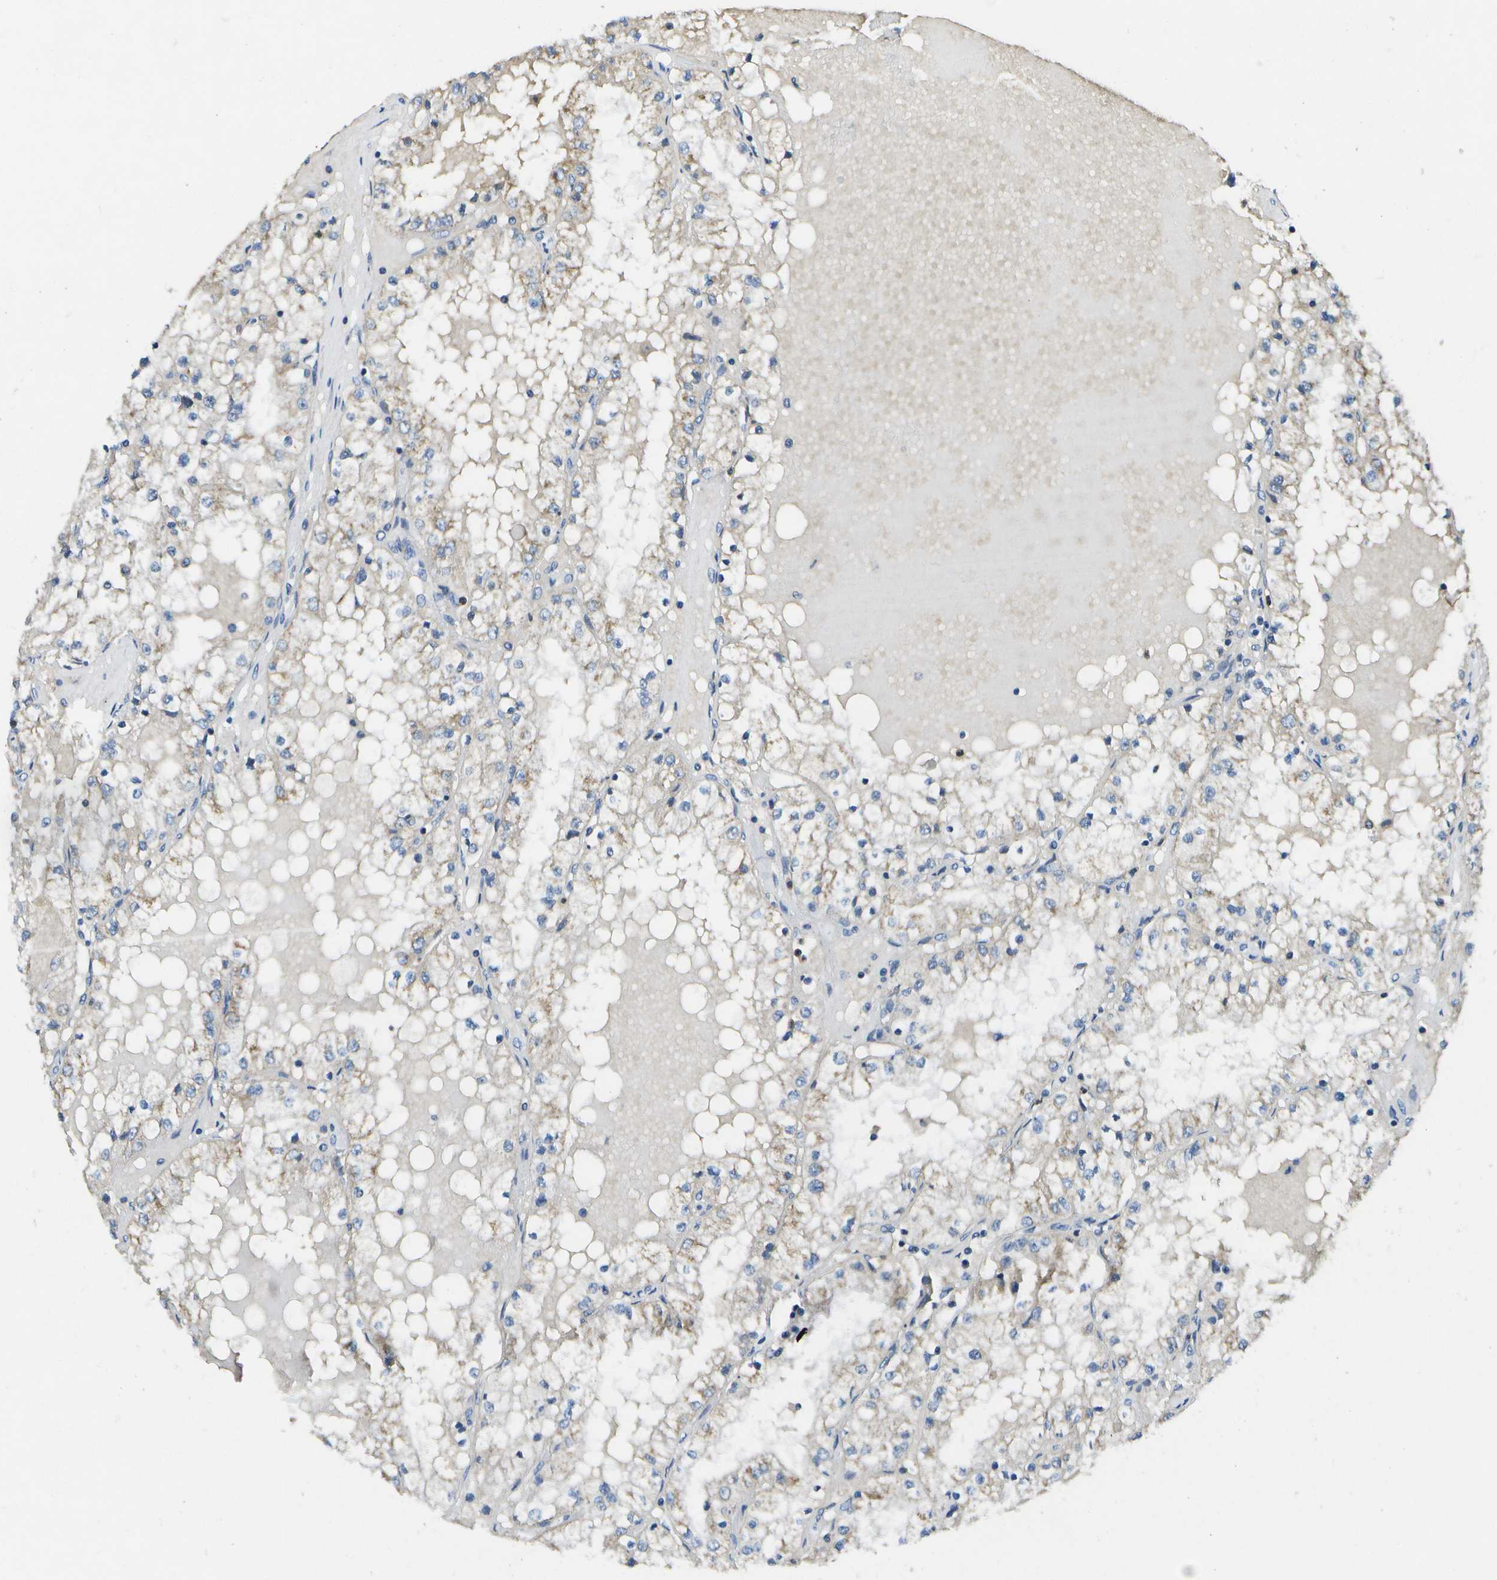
{"staining": {"intensity": "weak", "quantity": "25%-75%", "location": "cytoplasmic/membranous"}, "tissue": "renal cancer", "cell_type": "Tumor cells", "image_type": "cancer", "snomed": [{"axis": "morphology", "description": "Adenocarcinoma, NOS"}, {"axis": "topography", "description": "Kidney"}], "caption": "Renal adenocarcinoma stained with a protein marker shows weak staining in tumor cells.", "gene": "DSE", "patient": {"sex": "male", "age": 68}}